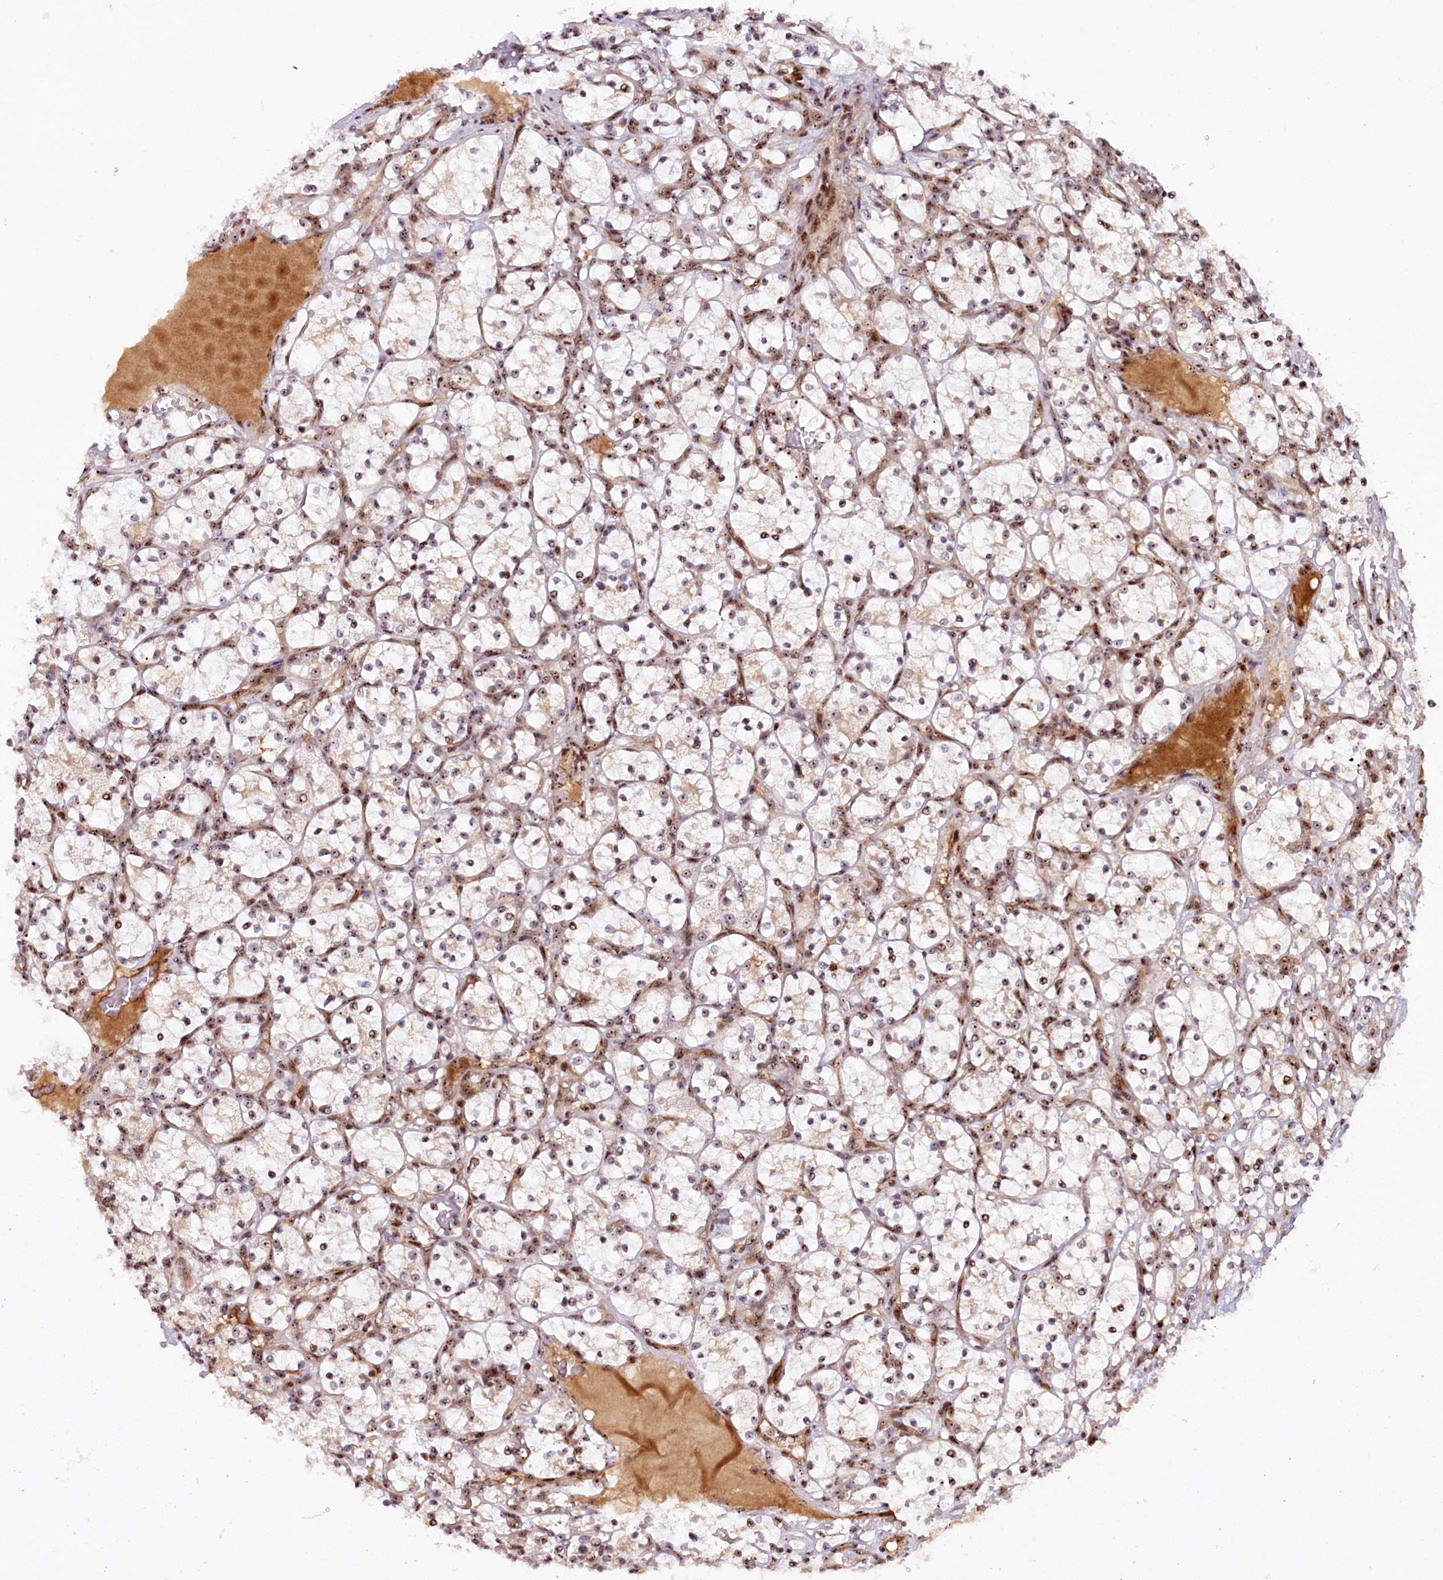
{"staining": {"intensity": "moderate", "quantity": ">75%", "location": "nuclear"}, "tissue": "renal cancer", "cell_type": "Tumor cells", "image_type": "cancer", "snomed": [{"axis": "morphology", "description": "Adenocarcinoma, NOS"}, {"axis": "topography", "description": "Kidney"}], "caption": "Human renal cancer stained with a protein marker shows moderate staining in tumor cells.", "gene": "TCOF1", "patient": {"sex": "female", "age": 69}}